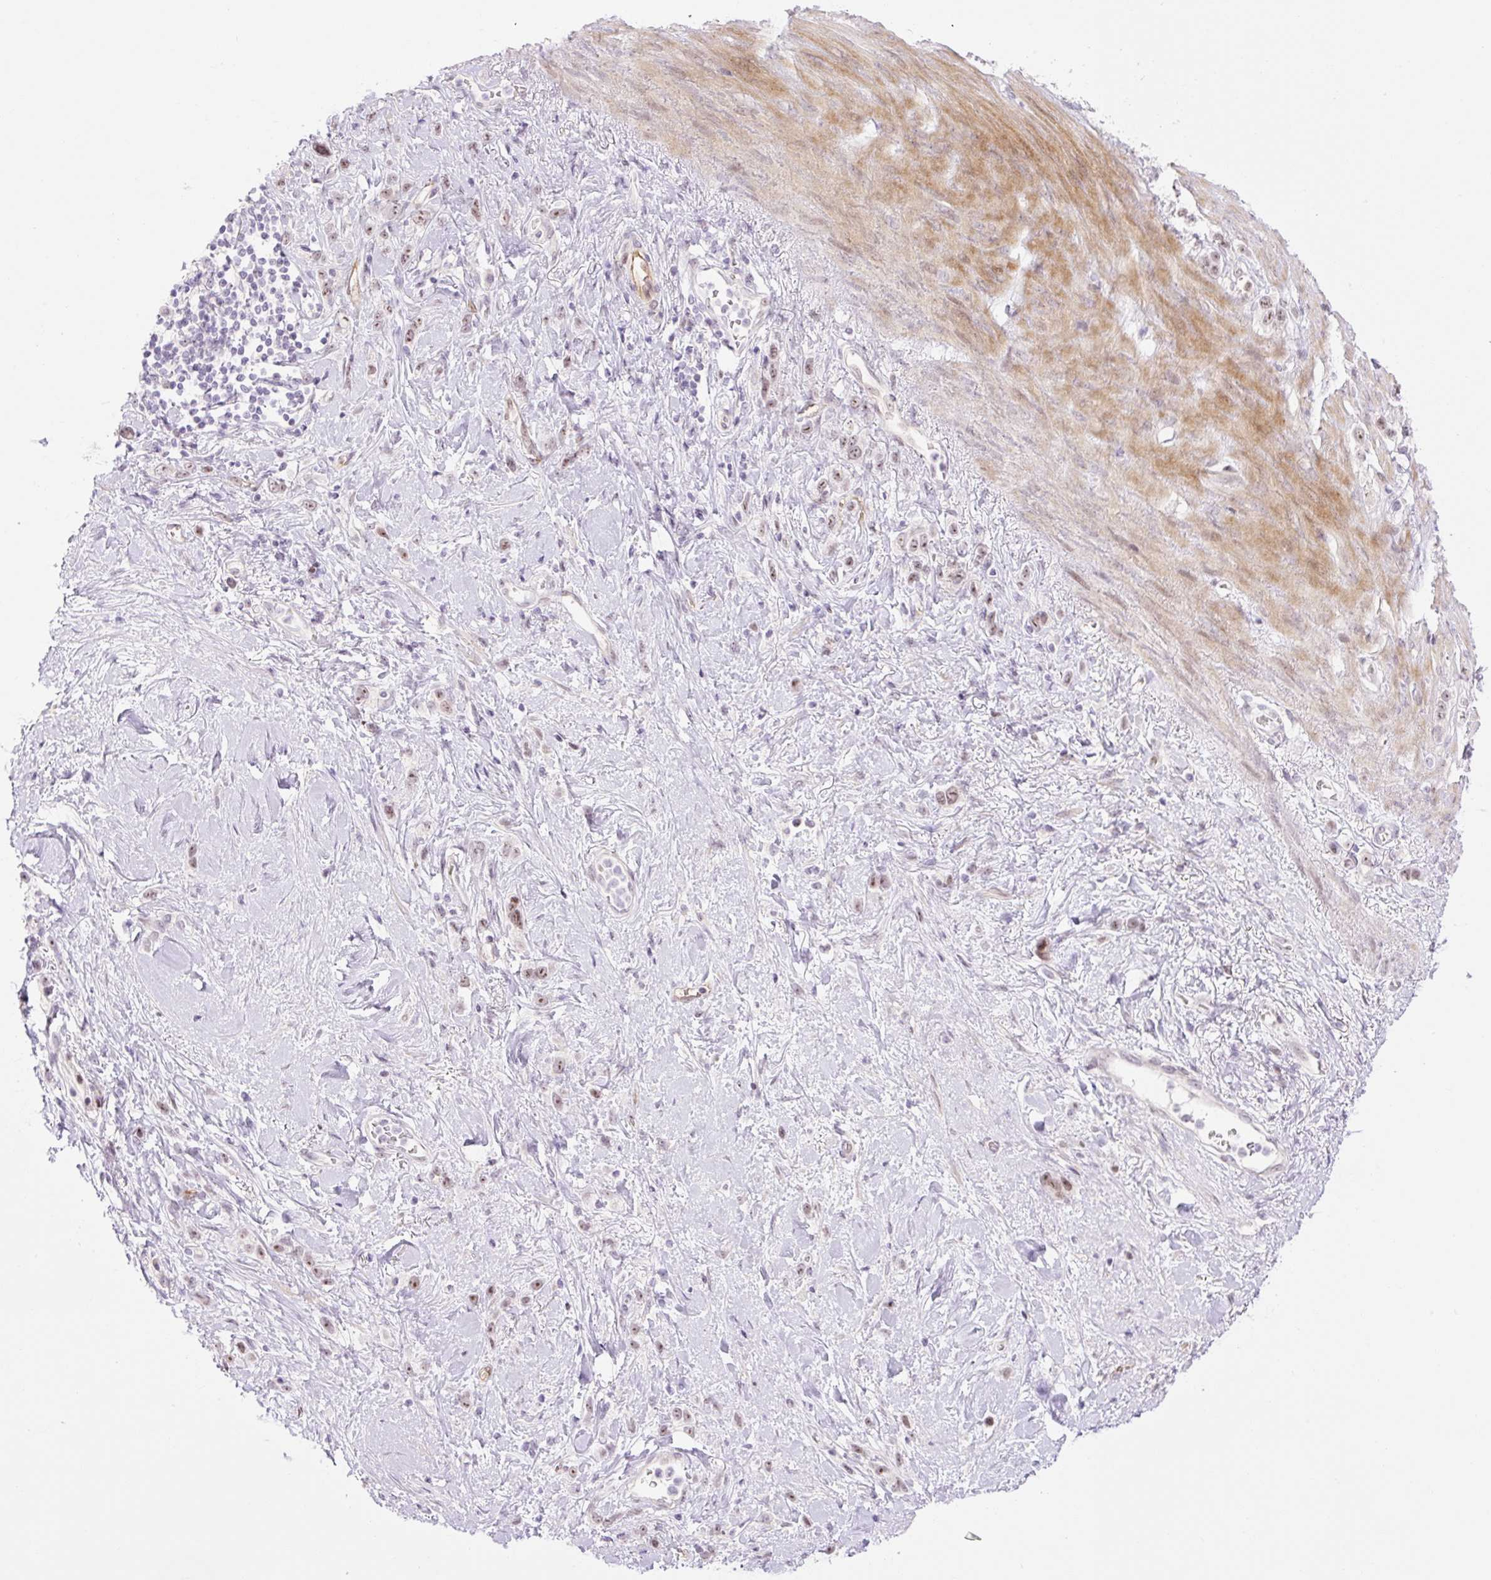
{"staining": {"intensity": "moderate", "quantity": ">75%", "location": "nuclear"}, "tissue": "stomach cancer", "cell_type": "Tumor cells", "image_type": "cancer", "snomed": [{"axis": "morphology", "description": "Adenocarcinoma, NOS"}, {"axis": "topography", "description": "Stomach"}], "caption": "The histopathology image reveals immunohistochemical staining of stomach cancer. There is moderate nuclear positivity is seen in approximately >75% of tumor cells. (Brightfield microscopy of DAB IHC at high magnification).", "gene": "ZNF417", "patient": {"sex": "female", "age": 65}}